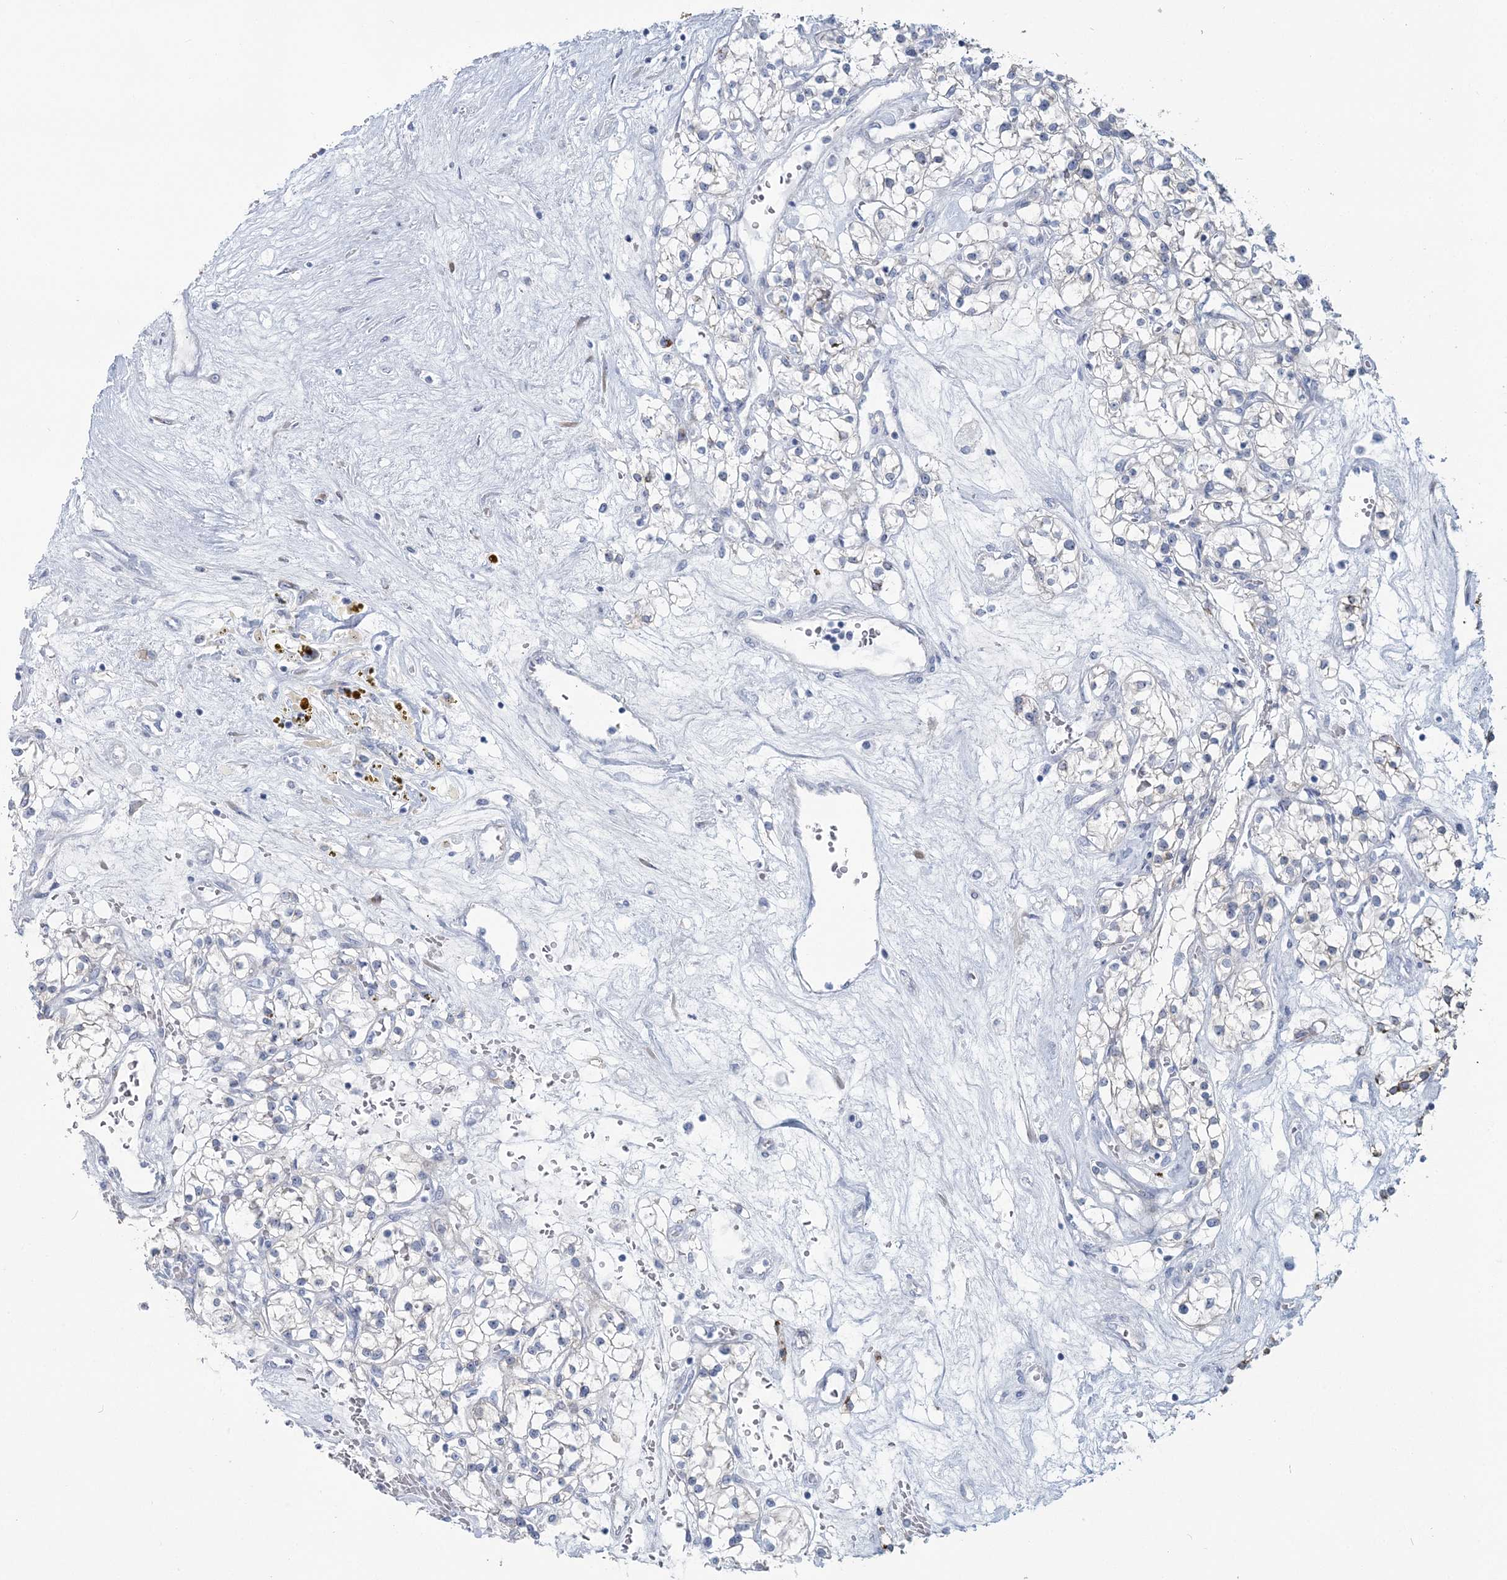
{"staining": {"intensity": "negative", "quantity": "none", "location": "none"}, "tissue": "renal cancer", "cell_type": "Tumor cells", "image_type": "cancer", "snomed": [{"axis": "morphology", "description": "Normal tissue, NOS"}, {"axis": "morphology", "description": "Adenocarcinoma, NOS"}, {"axis": "topography", "description": "Kidney"}], "caption": "A histopathology image of renal cancer (adenocarcinoma) stained for a protein demonstrates no brown staining in tumor cells.", "gene": "CMBL", "patient": {"sex": "male", "age": 68}}